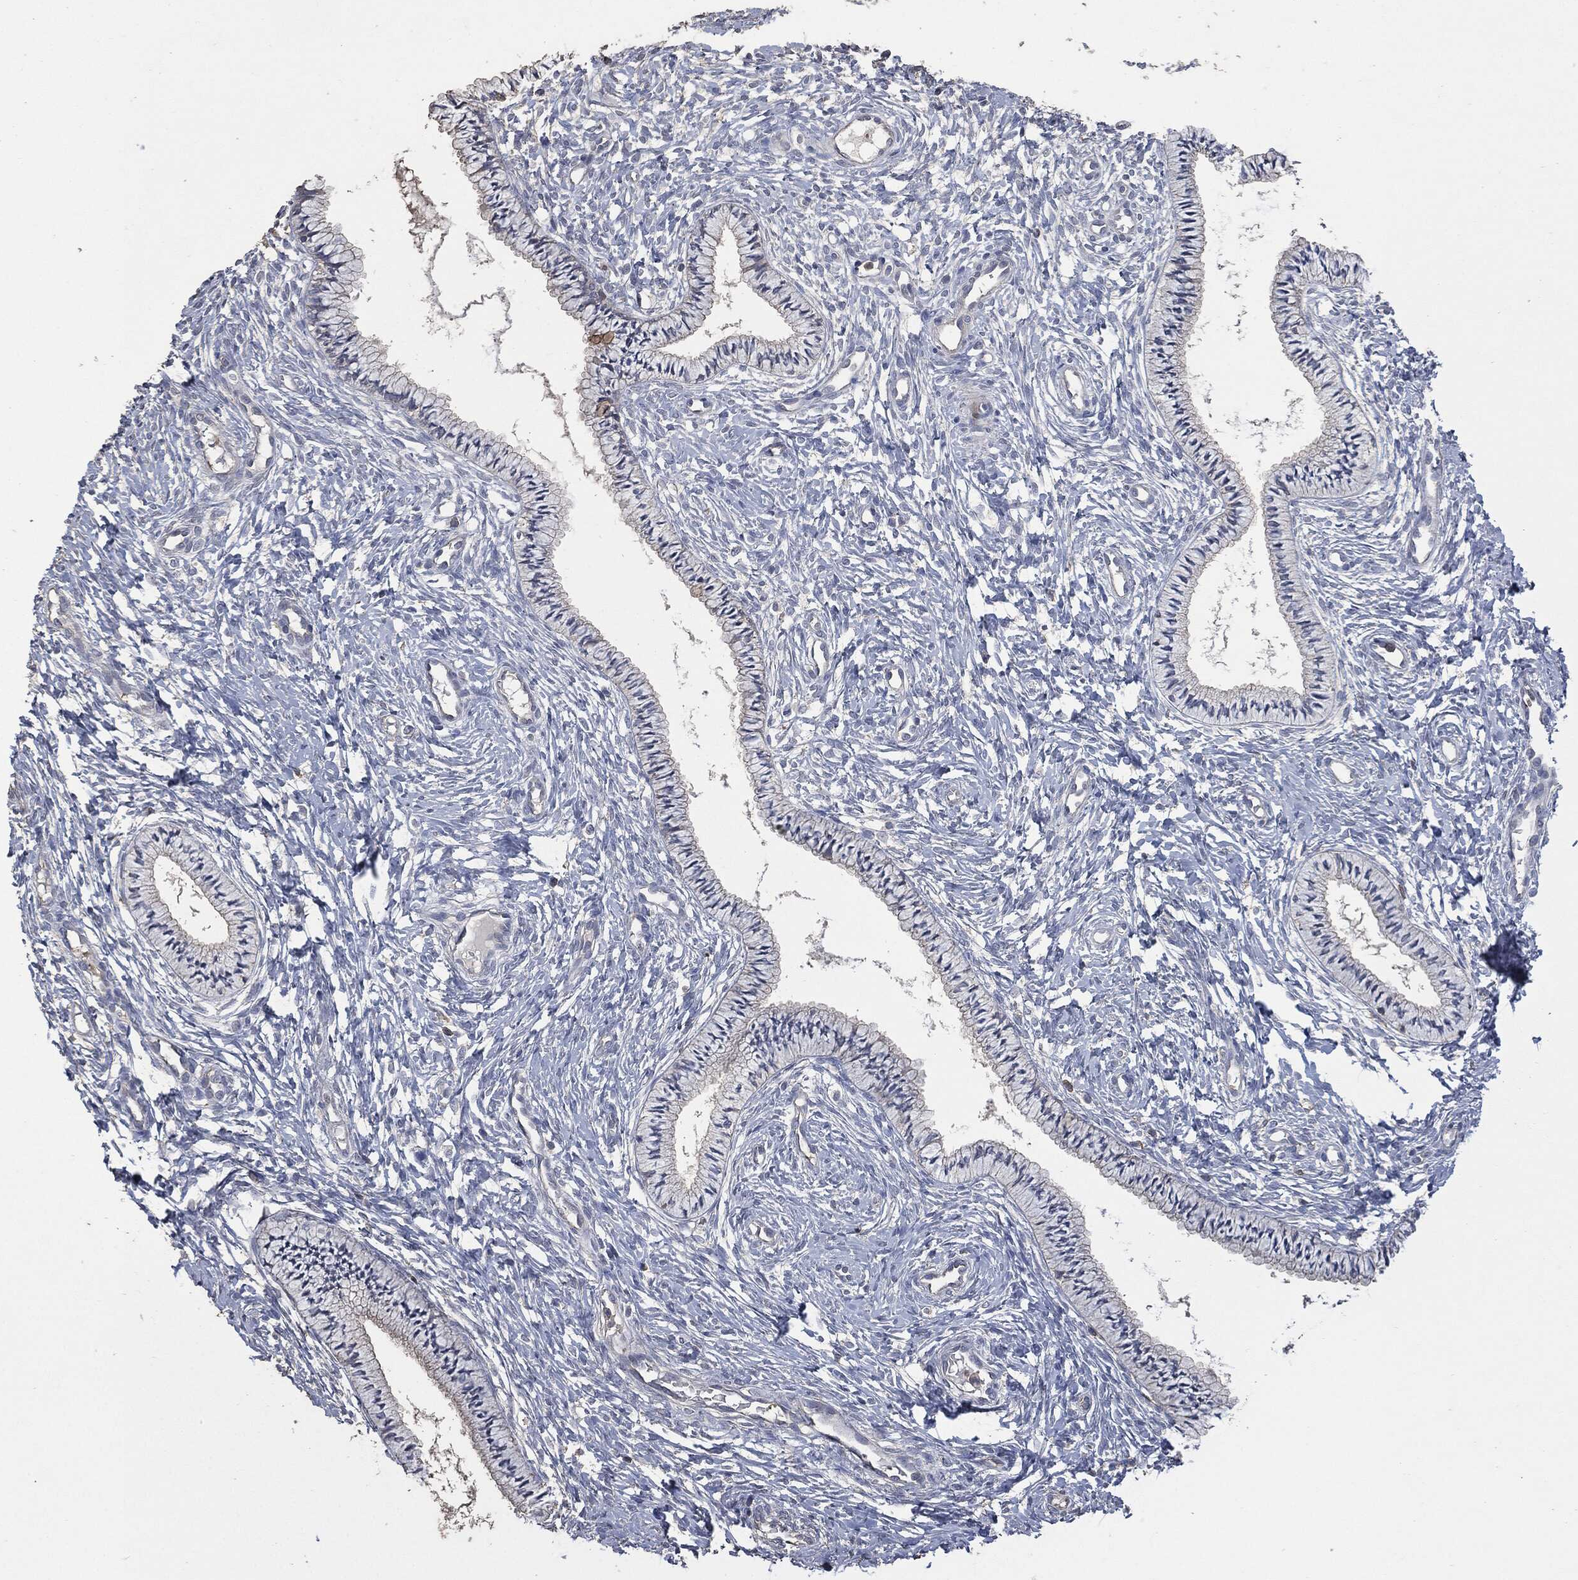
{"staining": {"intensity": "negative", "quantity": "none", "location": "none"}, "tissue": "cervix", "cell_type": "Glandular cells", "image_type": "normal", "snomed": [{"axis": "morphology", "description": "Normal tissue, NOS"}, {"axis": "topography", "description": "Cervix"}], "caption": "Micrograph shows no significant protein positivity in glandular cells of benign cervix.", "gene": "MSLN", "patient": {"sex": "female", "age": 39}}